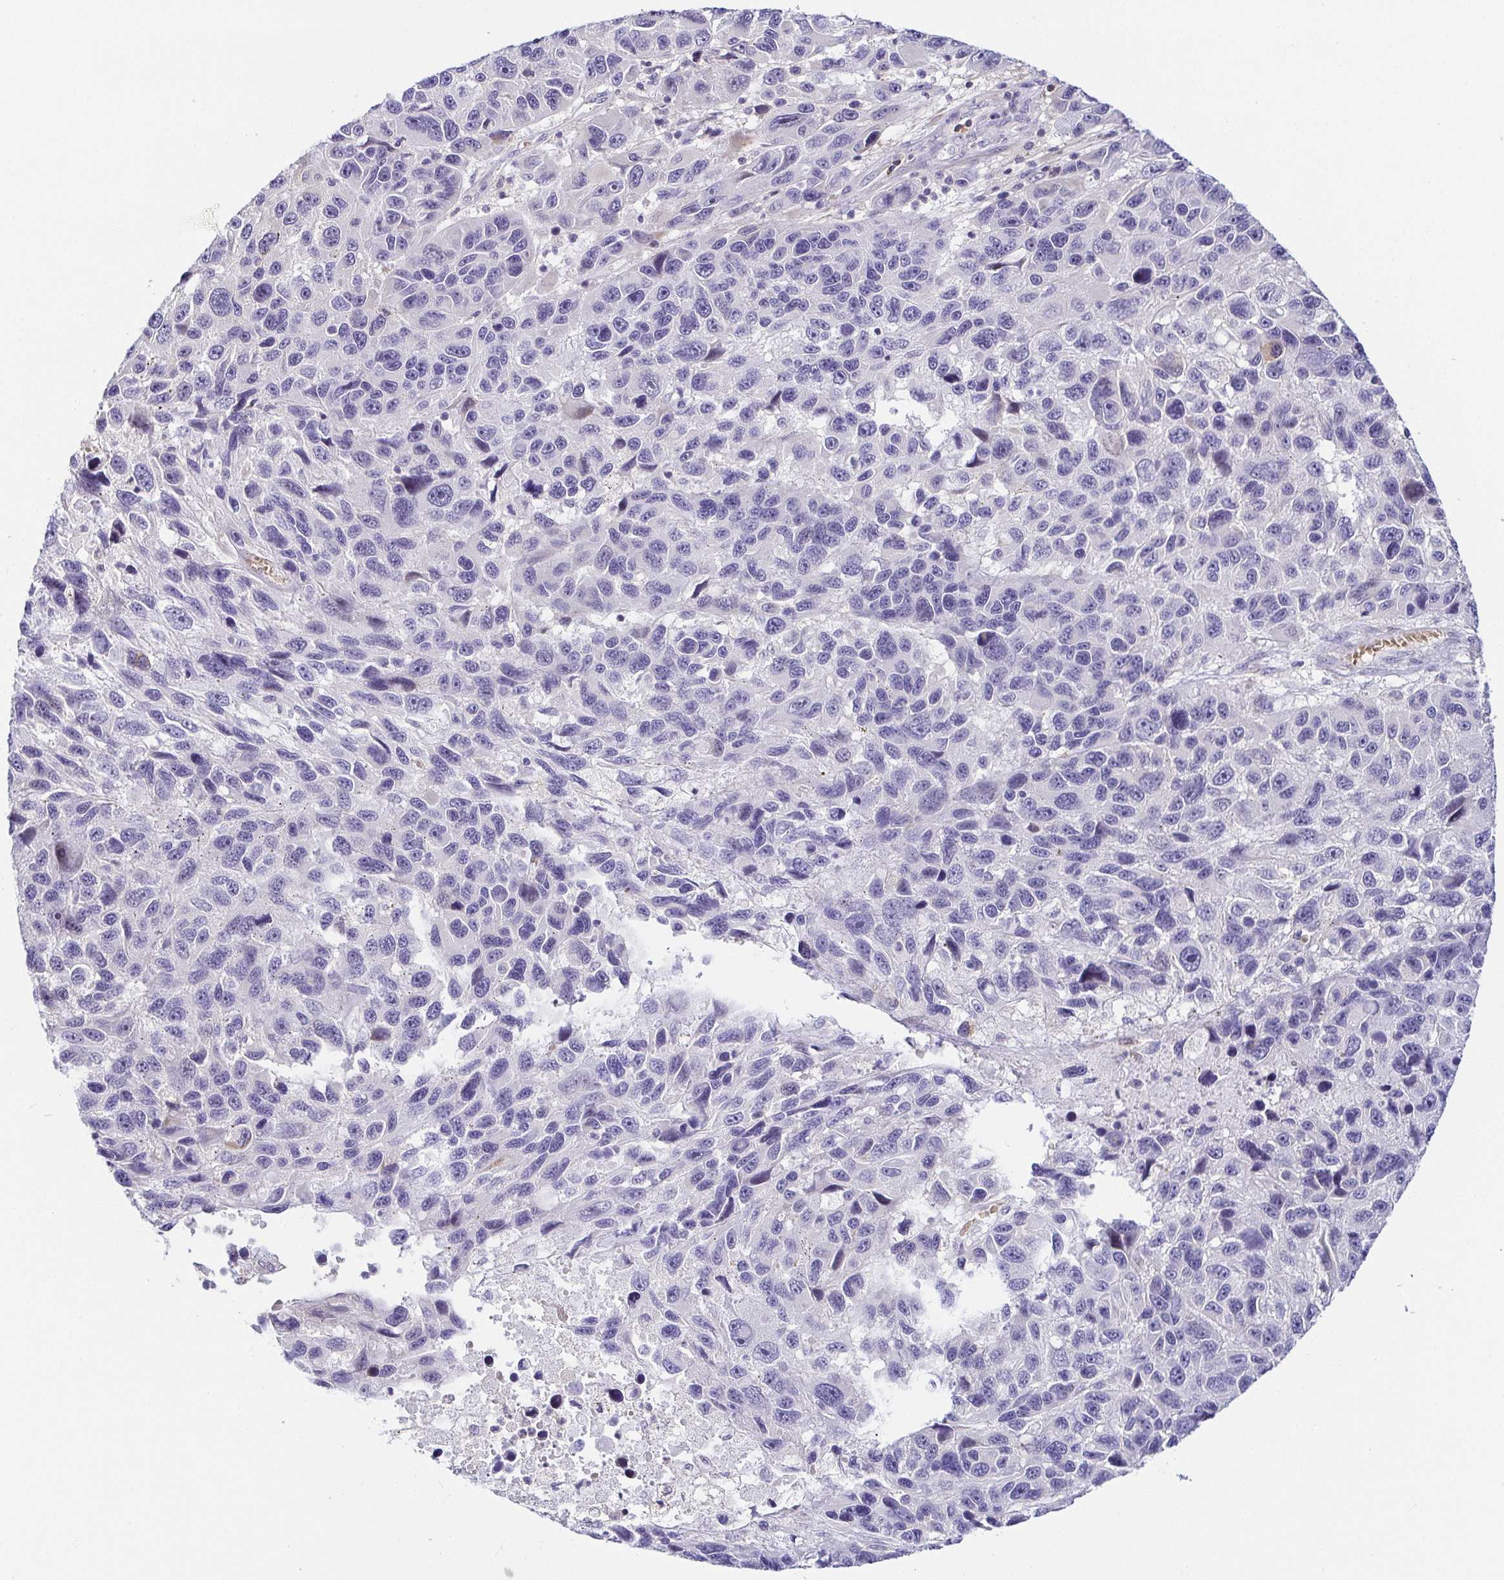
{"staining": {"intensity": "negative", "quantity": "none", "location": "none"}, "tissue": "melanoma", "cell_type": "Tumor cells", "image_type": "cancer", "snomed": [{"axis": "morphology", "description": "Malignant melanoma, NOS"}, {"axis": "topography", "description": "Skin"}], "caption": "A micrograph of human melanoma is negative for staining in tumor cells.", "gene": "FAM162B", "patient": {"sex": "male", "age": 53}}